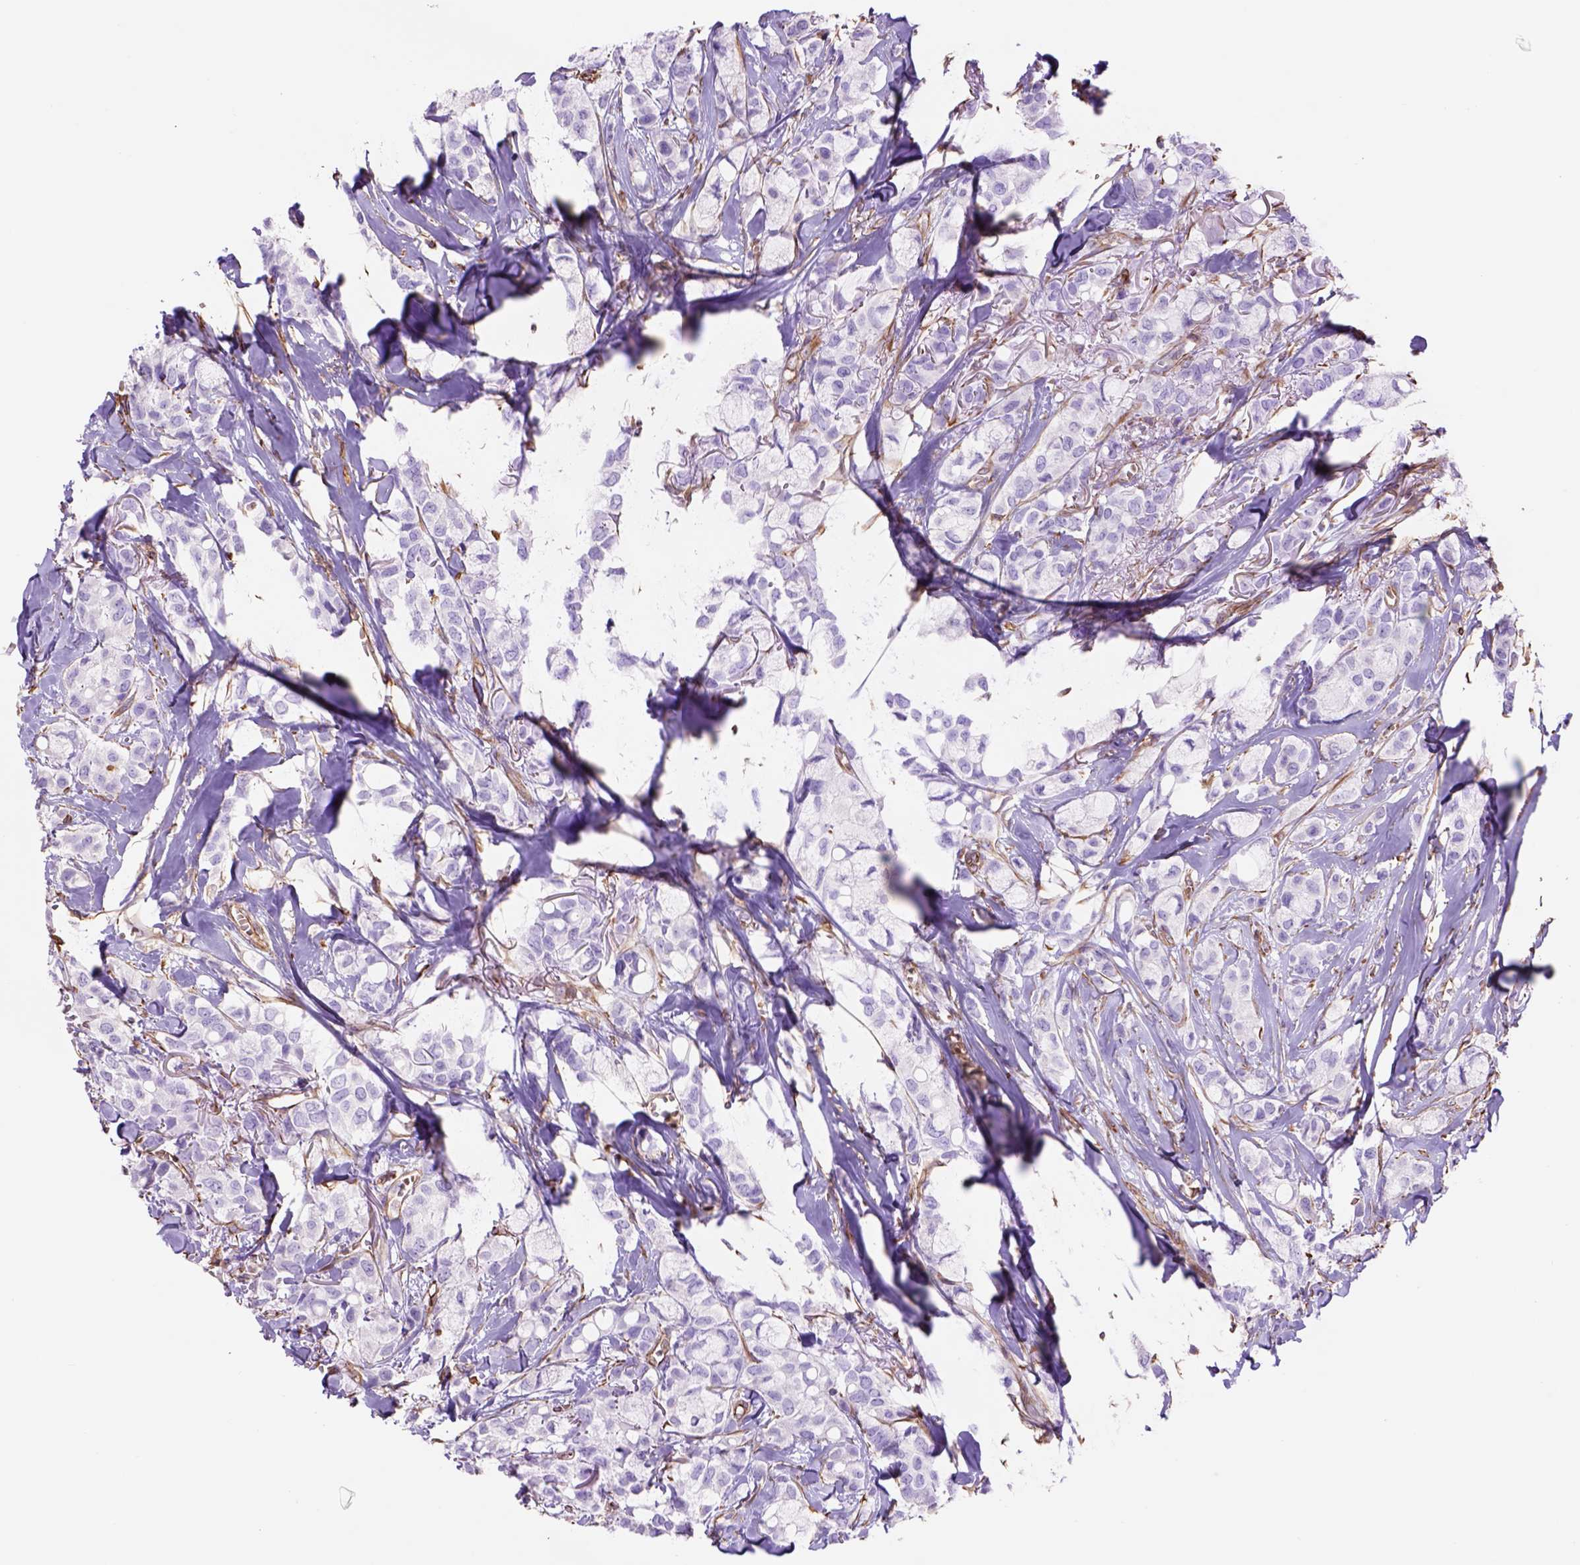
{"staining": {"intensity": "negative", "quantity": "none", "location": "none"}, "tissue": "breast cancer", "cell_type": "Tumor cells", "image_type": "cancer", "snomed": [{"axis": "morphology", "description": "Duct carcinoma"}, {"axis": "topography", "description": "Breast"}], "caption": "A high-resolution photomicrograph shows immunohistochemistry (IHC) staining of breast intraductal carcinoma, which shows no significant expression in tumor cells.", "gene": "ZZZ3", "patient": {"sex": "female", "age": 85}}